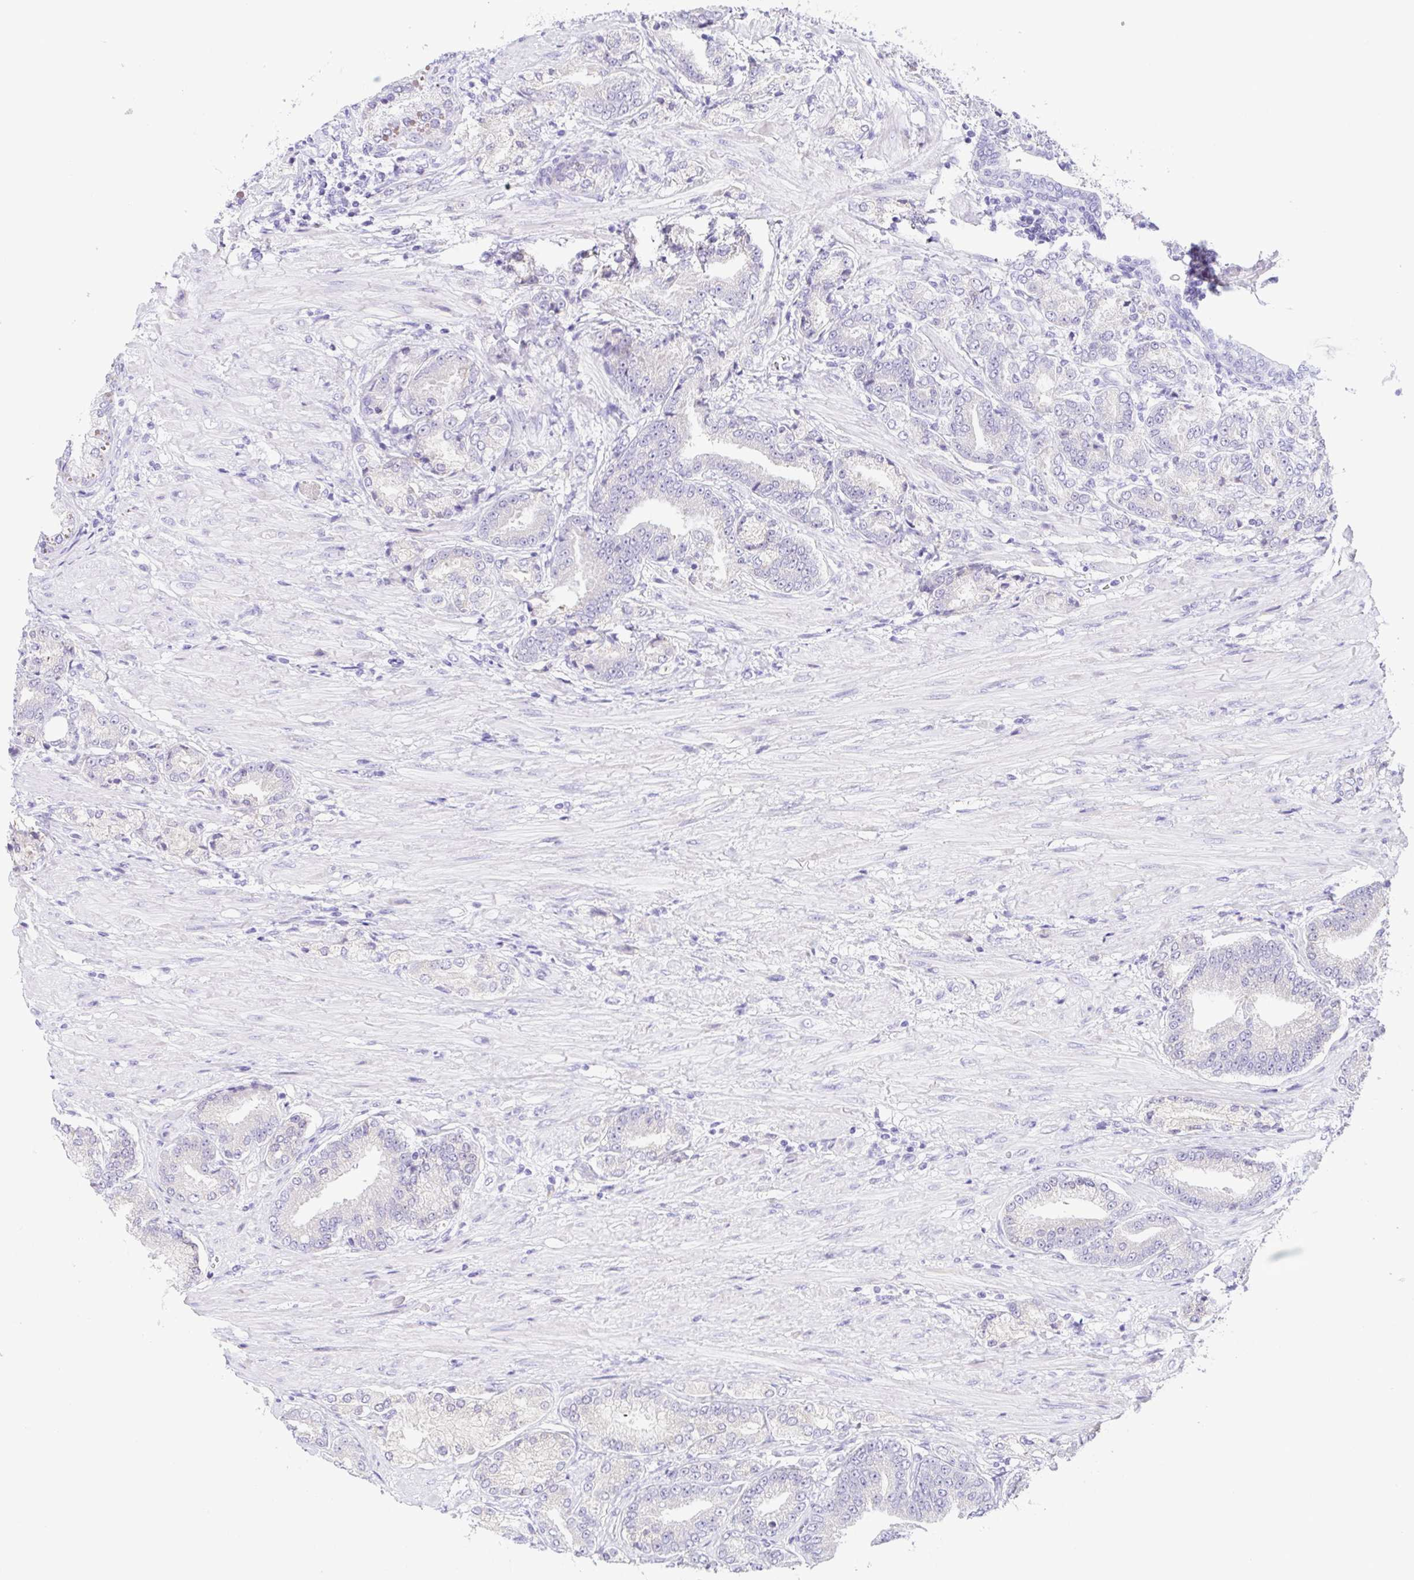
{"staining": {"intensity": "negative", "quantity": "none", "location": "none"}, "tissue": "prostate cancer", "cell_type": "Tumor cells", "image_type": "cancer", "snomed": [{"axis": "morphology", "description": "Adenocarcinoma, High grade"}, {"axis": "topography", "description": "Prostate and seminal vesicle, NOS"}], "caption": "DAB (3,3'-diaminobenzidine) immunohistochemical staining of human prostate adenocarcinoma (high-grade) displays no significant positivity in tumor cells.", "gene": "A1BG", "patient": {"sex": "male", "age": 61}}